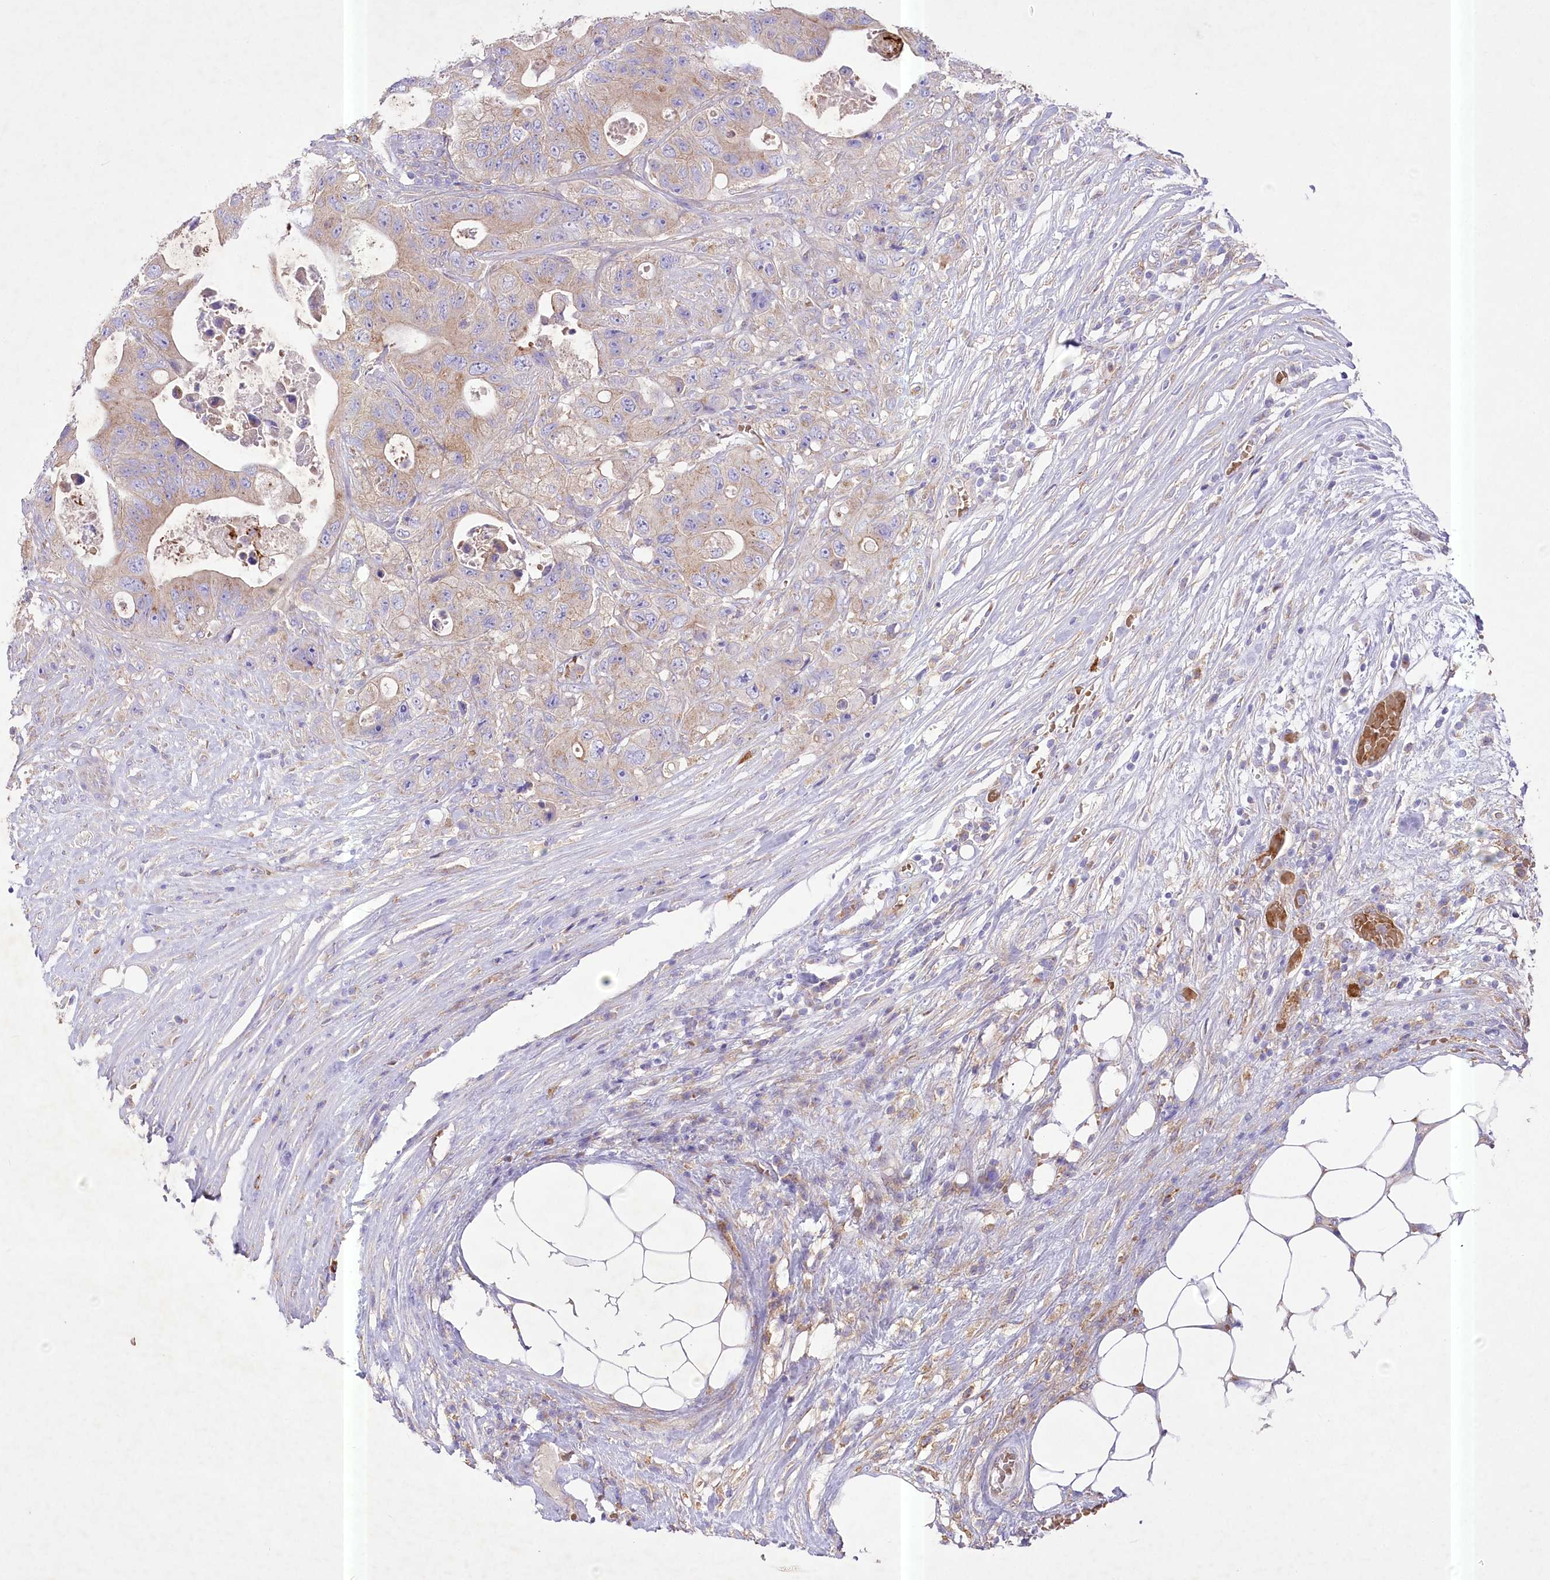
{"staining": {"intensity": "weak", "quantity": "25%-75%", "location": "cytoplasmic/membranous"}, "tissue": "colorectal cancer", "cell_type": "Tumor cells", "image_type": "cancer", "snomed": [{"axis": "morphology", "description": "Adenocarcinoma, NOS"}, {"axis": "topography", "description": "Colon"}], "caption": "Weak cytoplasmic/membranous positivity is identified in approximately 25%-75% of tumor cells in colorectal adenocarcinoma.", "gene": "PRSS53", "patient": {"sex": "female", "age": 46}}